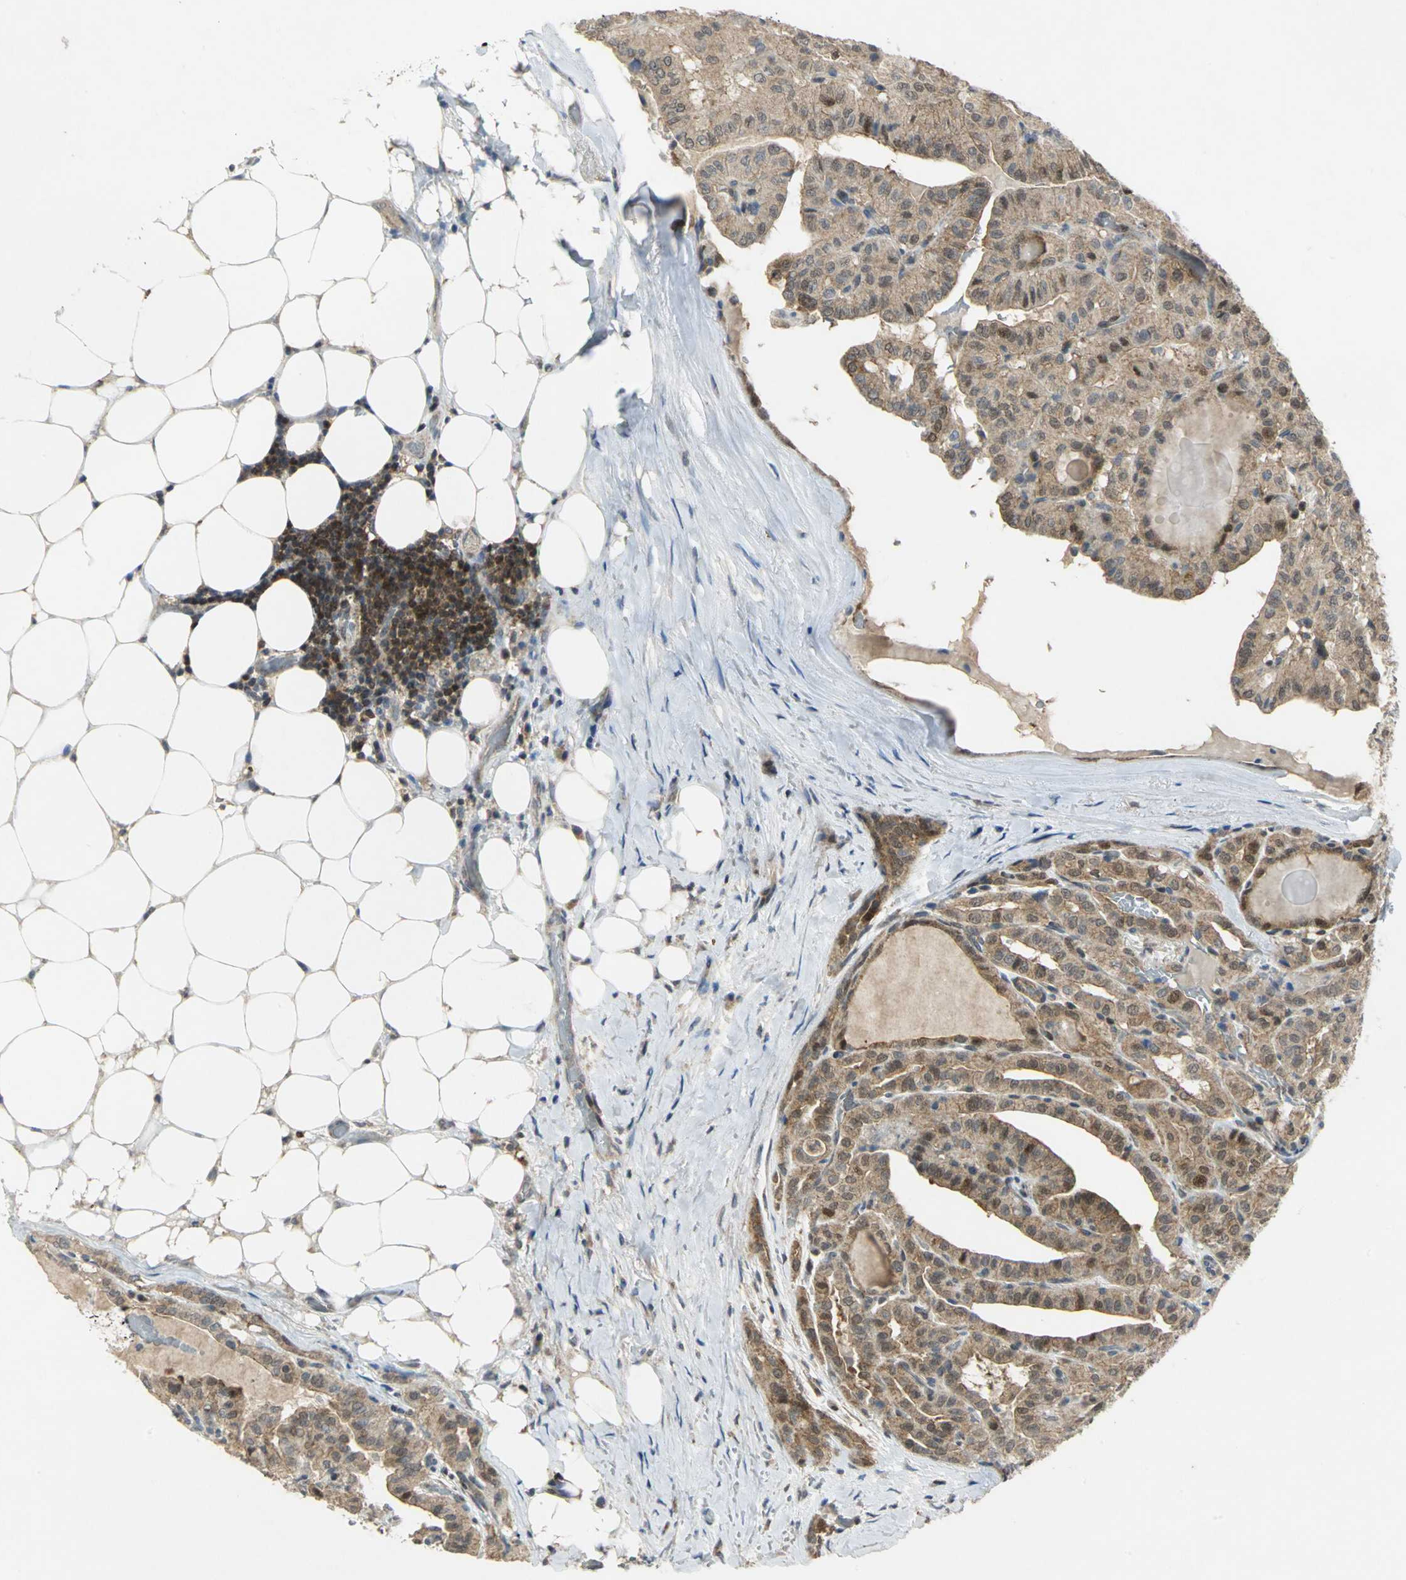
{"staining": {"intensity": "strong", "quantity": ">75%", "location": "cytoplasmic/membranous"}, "tissue": "thyroid cancer", "cell_type": "Tumor cells", "image_type": "cancer", "snomed": [{"axis": "morphology", "description": "Papillary adenocarcinoma, NOS"}, {"axis": "topography", "description": "Thyroid gland"}], "caption": "The image displays a brown stain indicating the presence of a protein in the cytoplasmic/membranous of tumor cells in thyroid papillary adenocarcinoma.", "gene": "PPIA", "patient": {"sex": "male", "age": 77}}